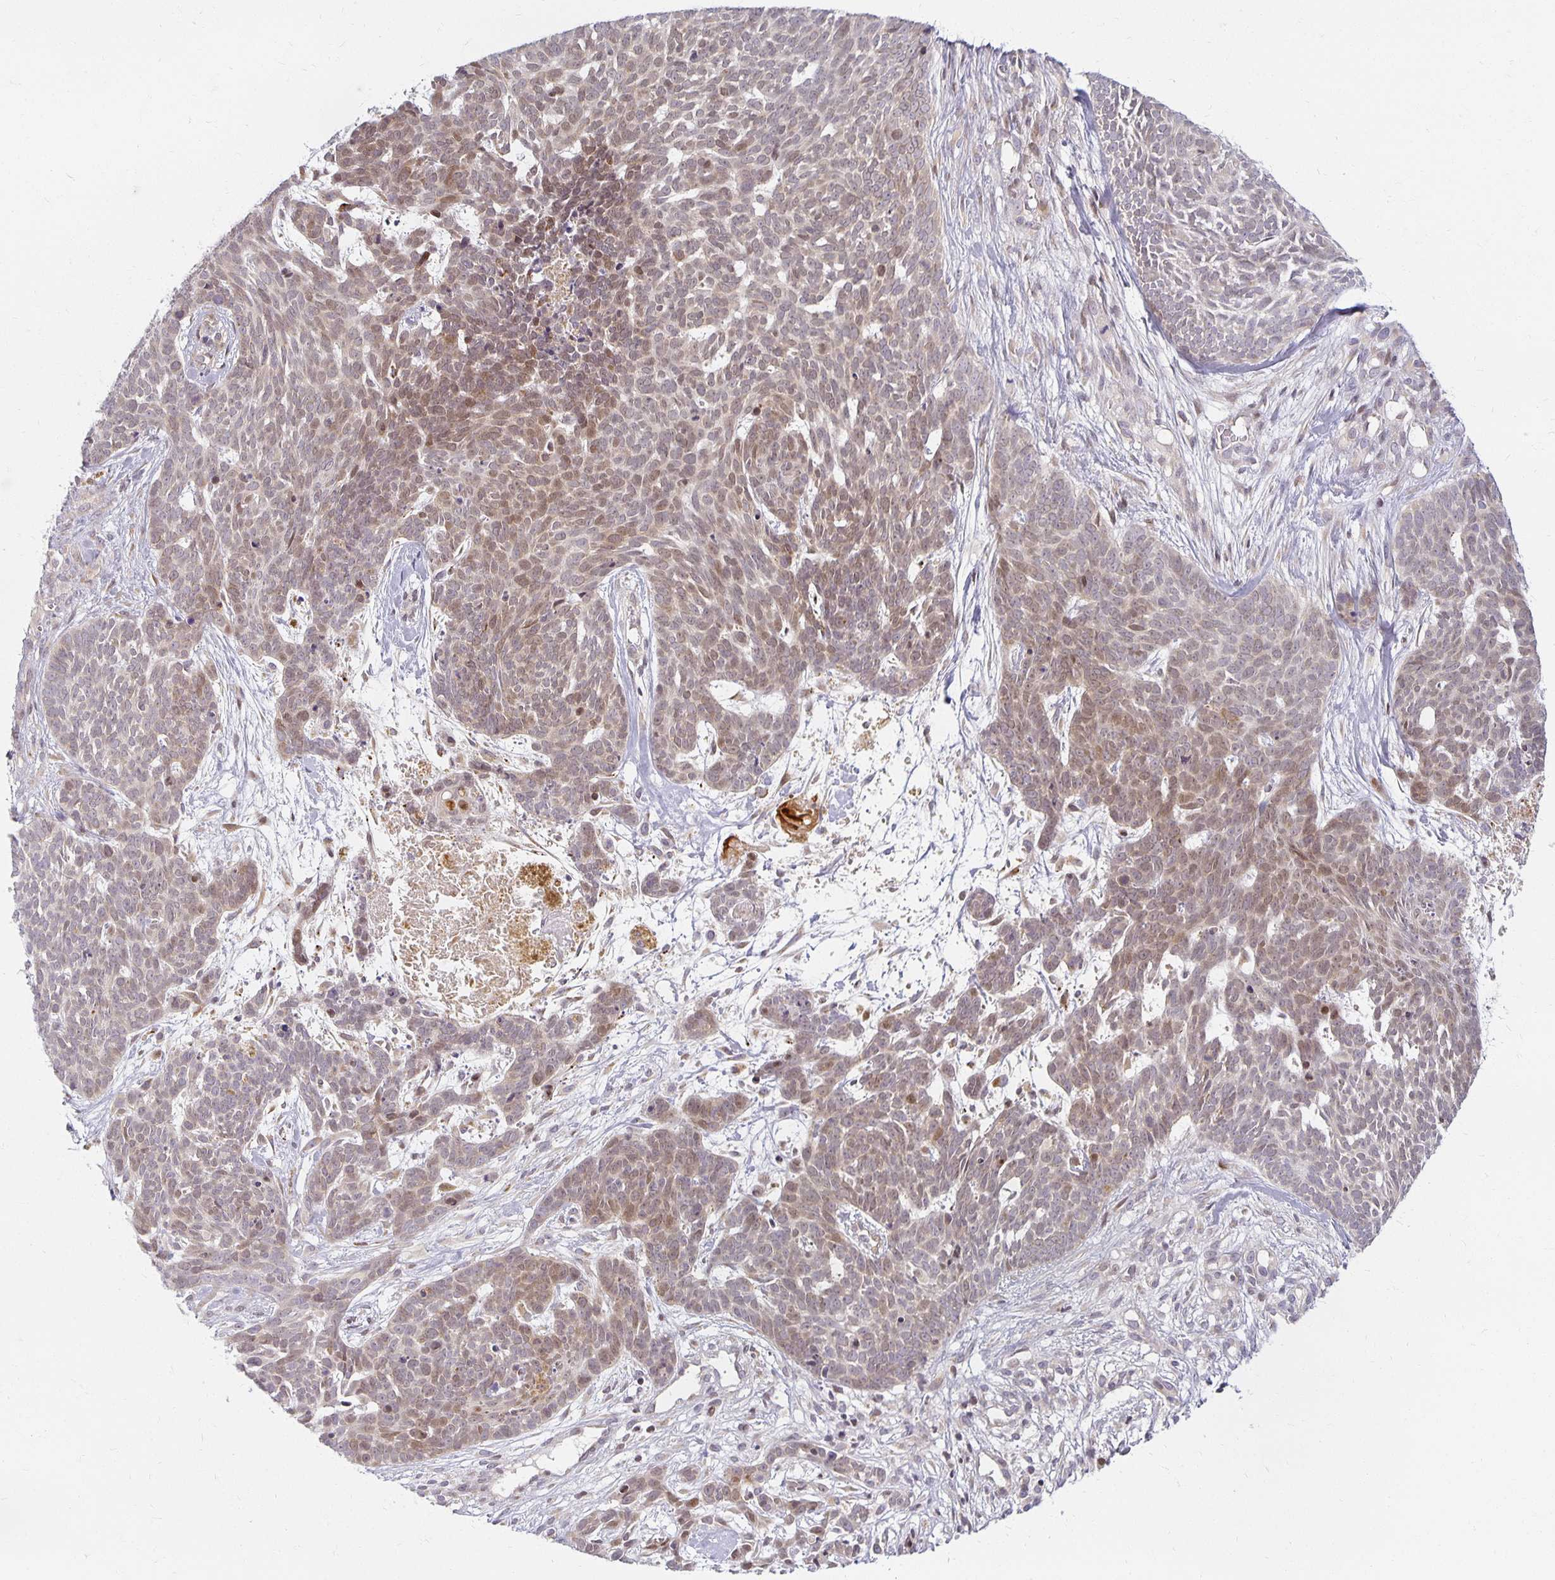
{"staining": {"intensity": "weak", "quantity": "25%-75%", "location": "nuclear"}, "tissue": "skin cancer", "cell_type": "Tumor cells", "image_type": "cancer", "snomed": [{"axis": "morphology", "description": "Basal cell carcinoma"}, {"axis": "topography", "description": "Skin"}], "caption": "The photomicrograph shows a brown stain indicating the presence of a protein in the nuclear of tumor cells in skin cancer (basal cell carcinoma).", "gene": "EHF", "patient": {"sex": "female", "age": 78}}